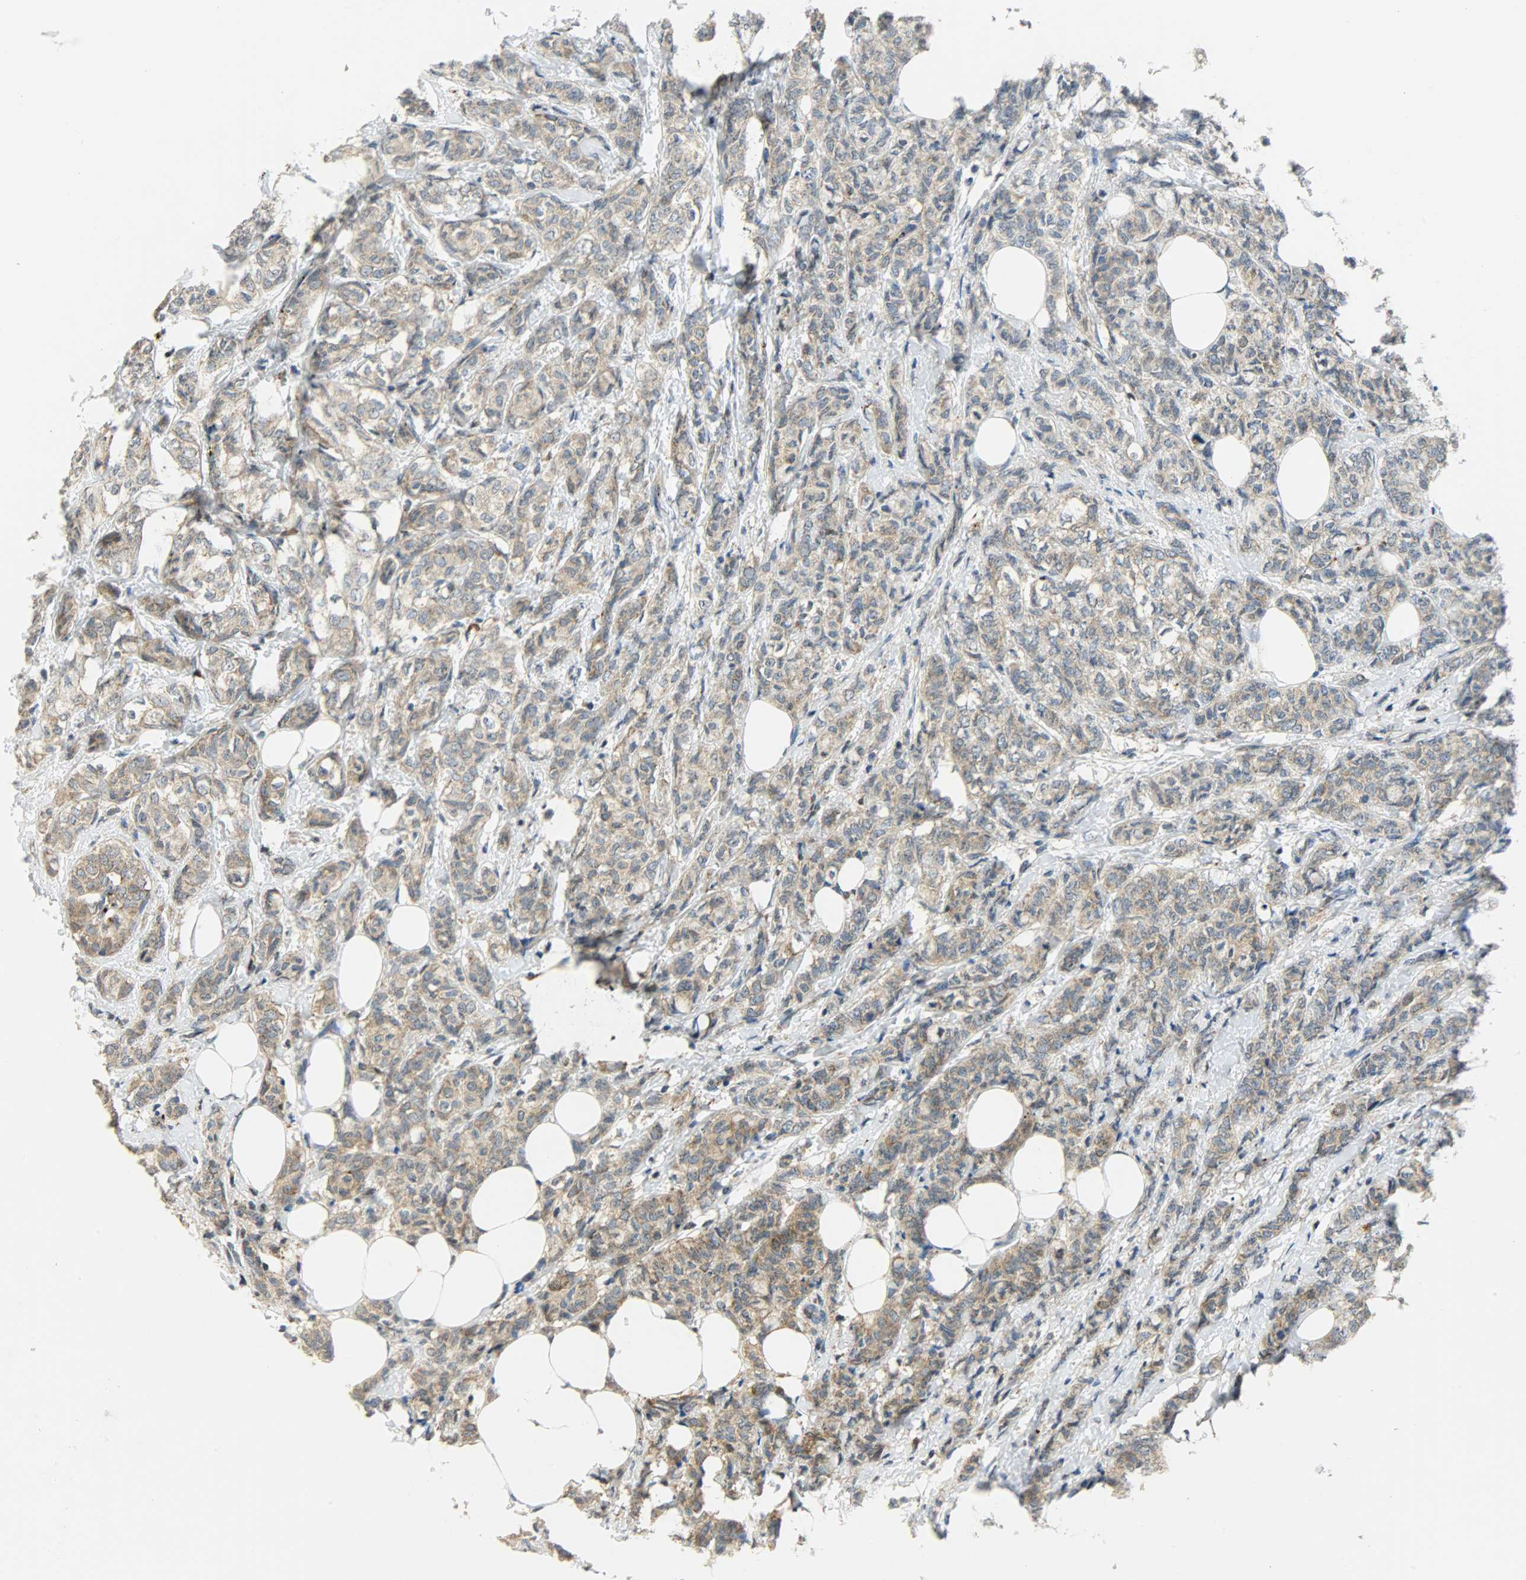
{"staining": {"intensity": "weak", "quantity": ">75%", "location": "cytoplasmic/membranous"}, "tissue": "breast cancer", "cell_type": "Tumor cells", "image_type": "cancer", "snomed": [{"axis": "morphology", "description": "Lobular carcinoma"}, {"axis": "topography", "description": "Breast"}], "caption": "Breast lobular carcinoma stained for a protein (brown) reveals weak cytoplasmic/membranous positive expression in approximately >75% of tumor cells.", "gene": "GIT2", "patient": {"sex": "female", "age": 60}}